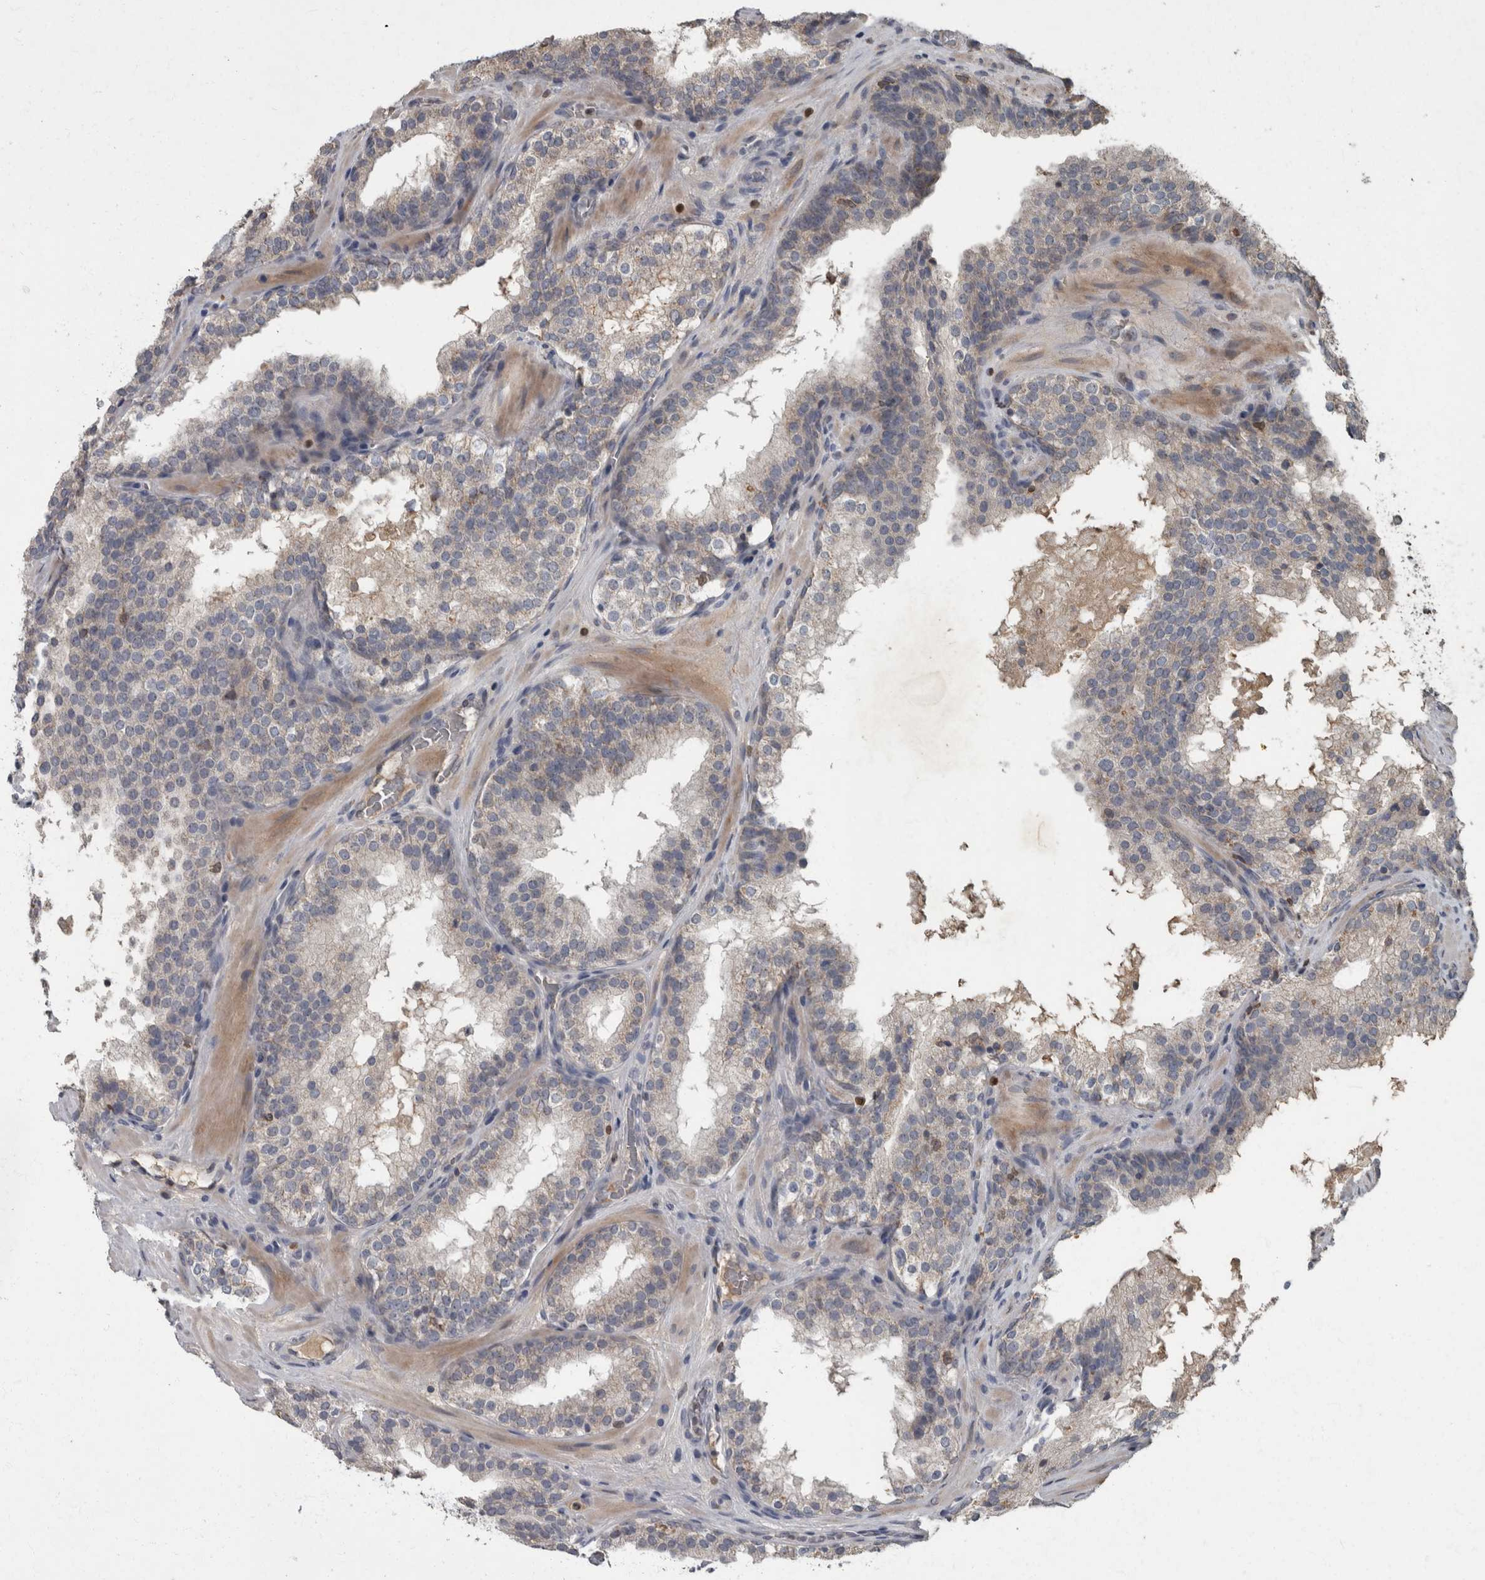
{"staining": {"intensity": "negative", "quantity": "none", "location": "none"}, "tissue": "prostate cancer", "cell_type": "Tumor cells", "image_type": "cancer", "snomed": [{"axis": "morphology", "description": "Adenocarcinoma, High grade"}, {"axis": "topography", "description": "Prostate"}], "caption": "Protein analysis of prostate cancer exhibits no significant staining in tumor cells.", "gene": "PPP1R3C", "patient": {"sex": "male", "age": 56}}